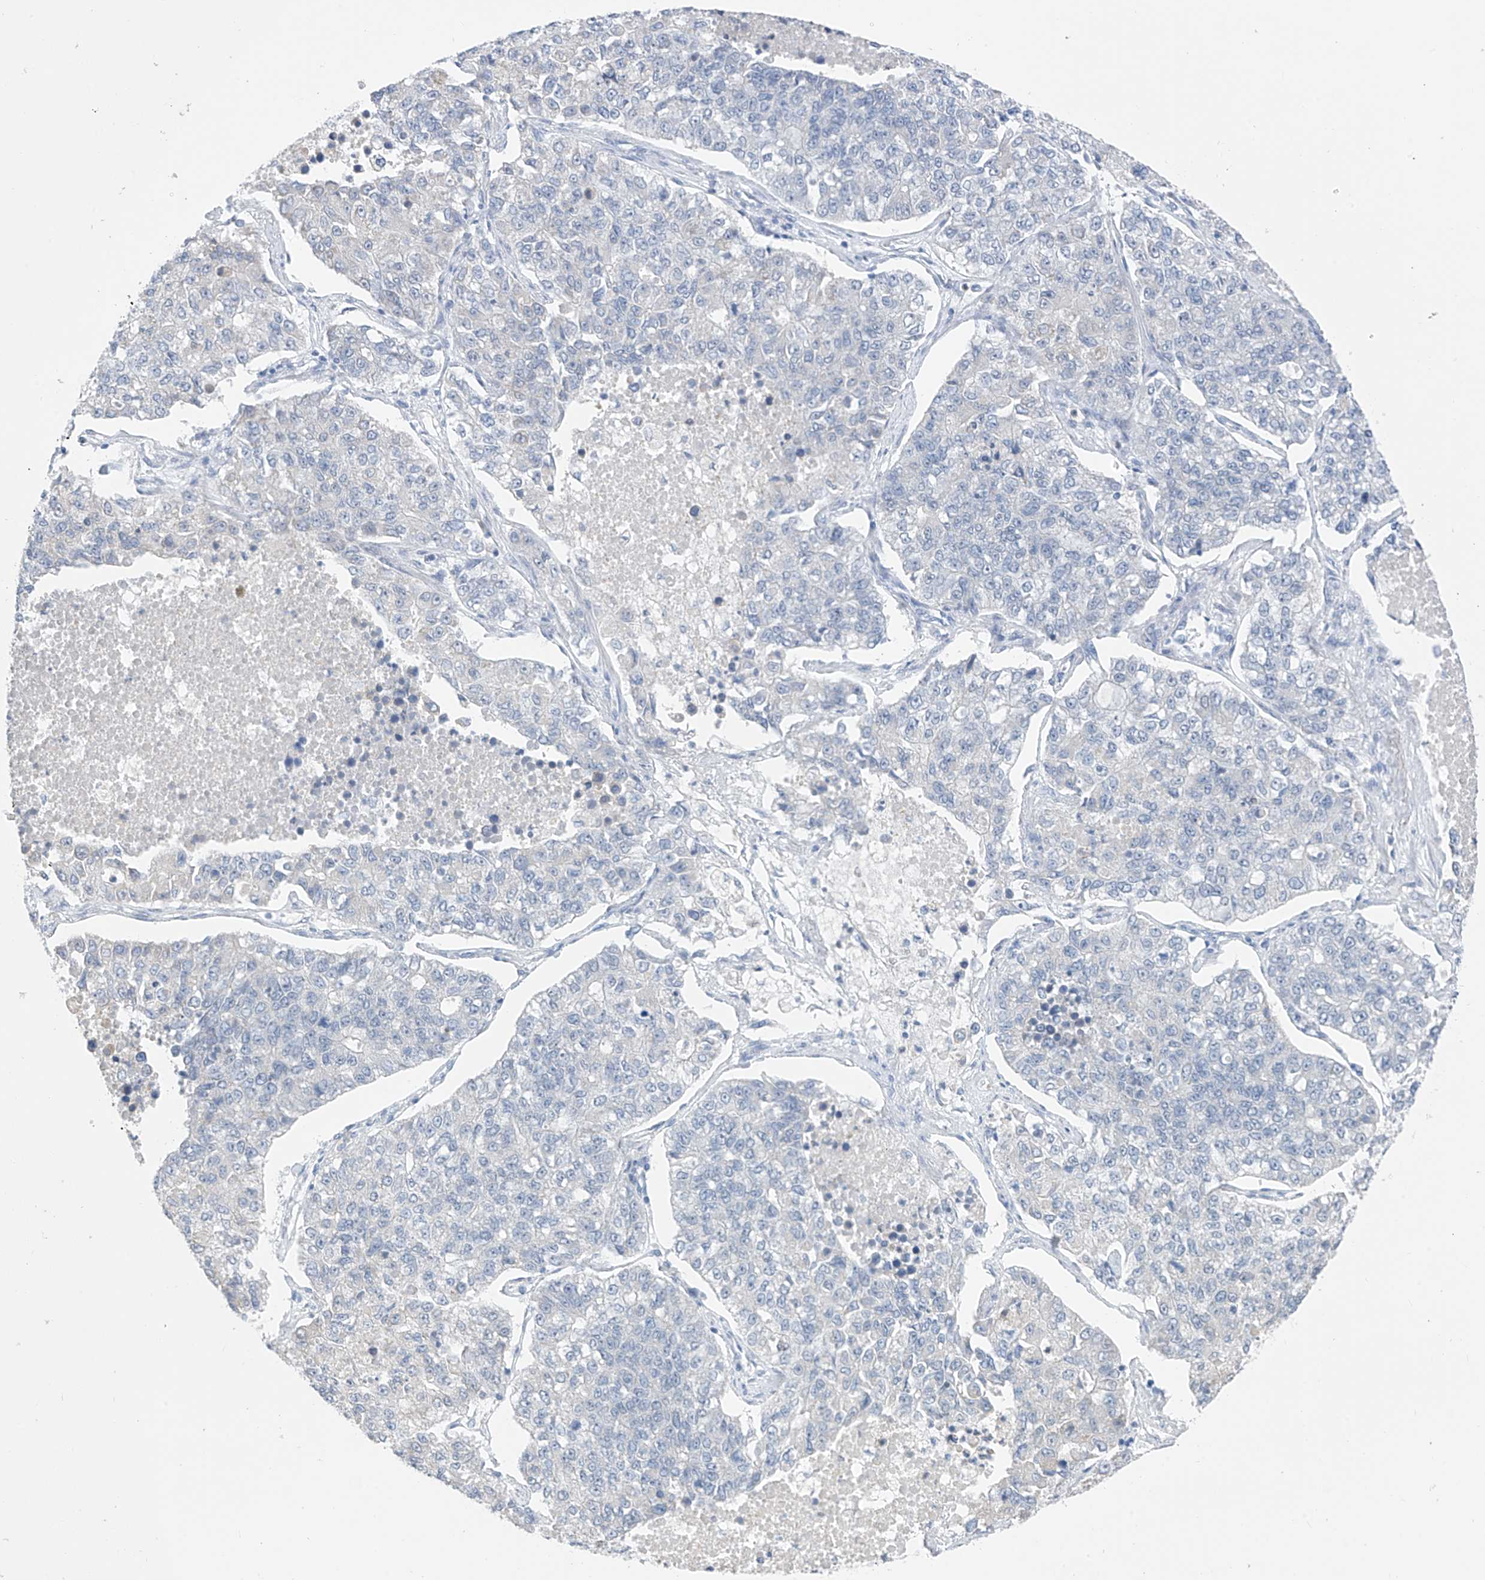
{"staining": {"intensity": "negative", "quantity": "none", "location": "none"}, "tissue": "lung cancer", "cell_type": "Tumor cells", "image_type": "cancer", "snomed": [{"axis": "morphology", "description": "Adenocarcinoma, NOS"}, {"axis": "topography", "description": "Lung"}], "caption": "This is a histopathology image of IHC staining of lung cancer (adenocarcinoma), which shows no expression in tumor cells.", "gene": "CYP4V2", "patient": {"sex": "male", "age": 49}}